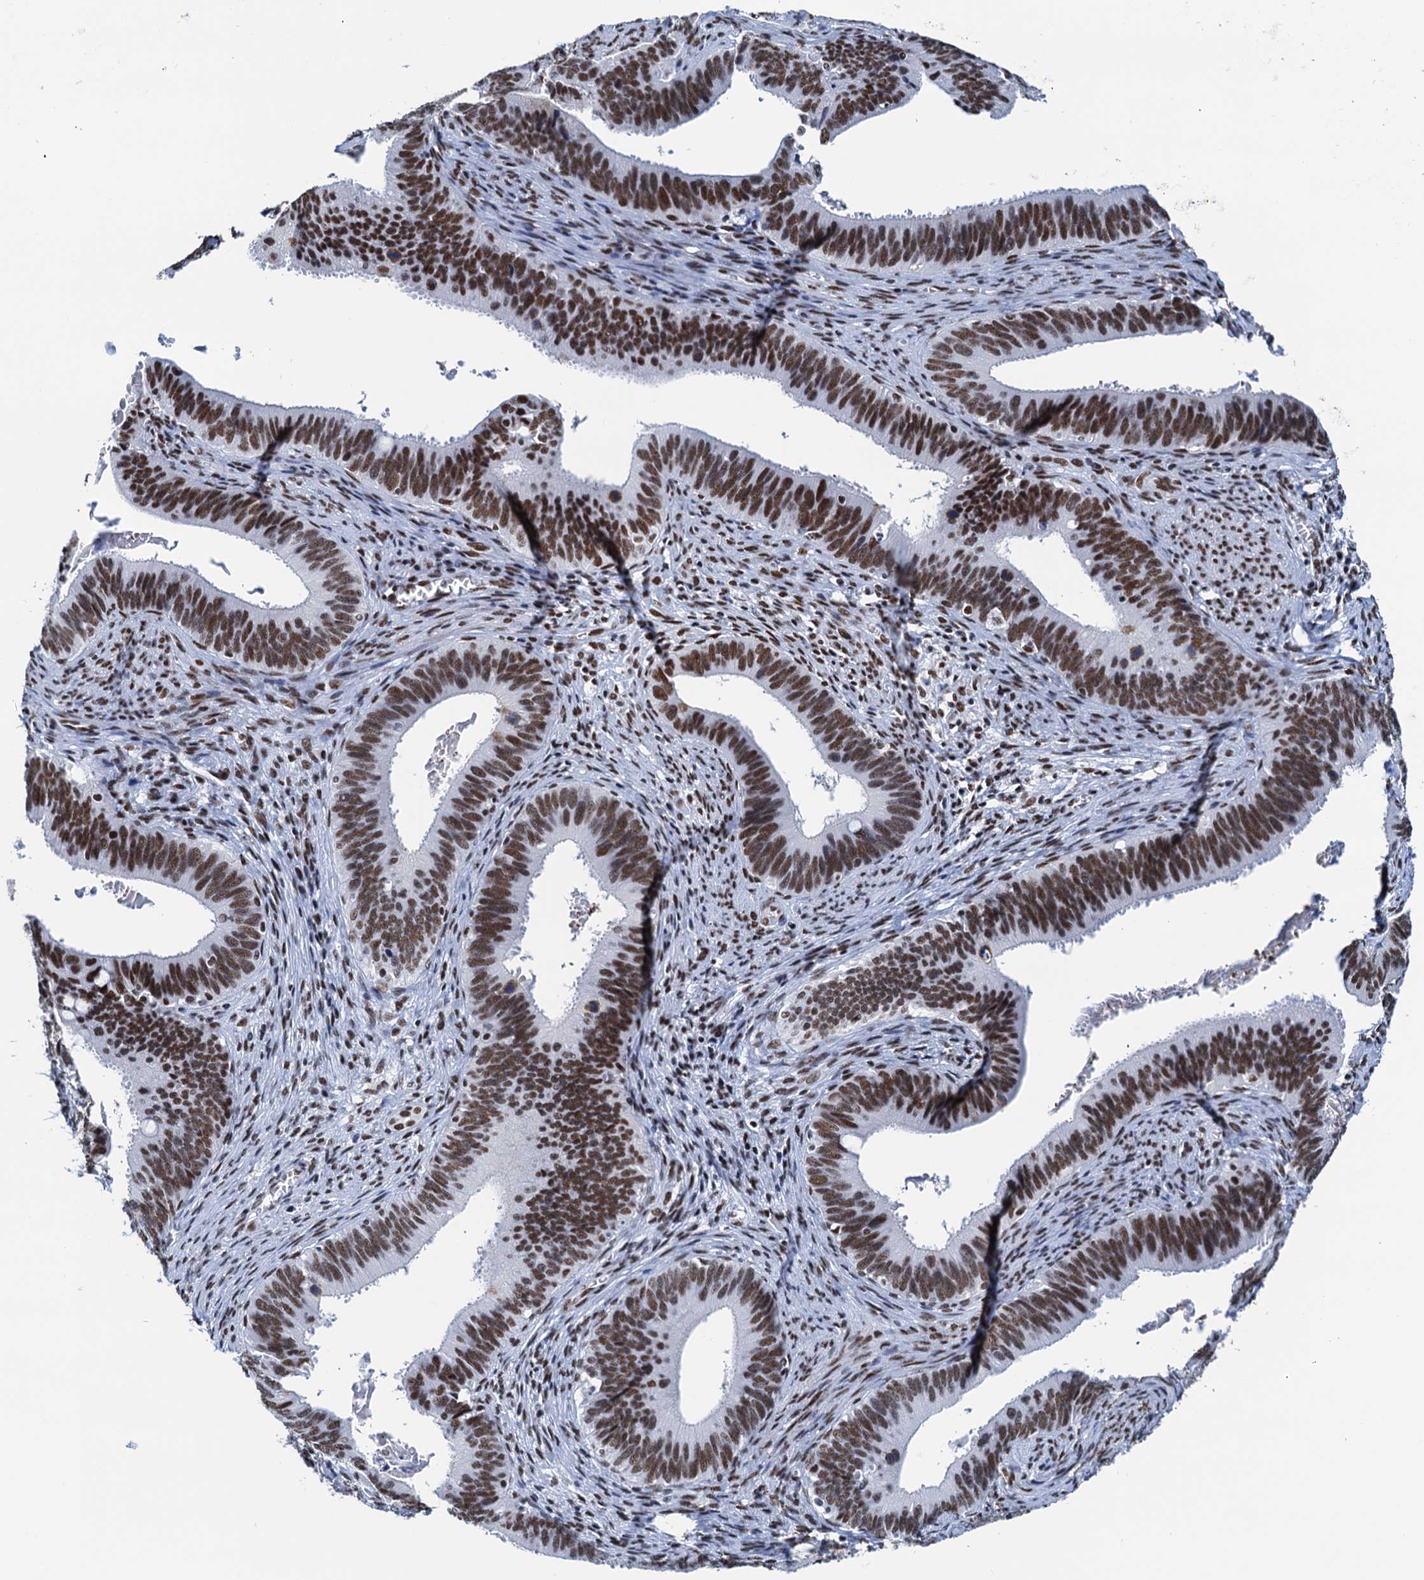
{"staining": {"intensity": "strong", "quantity": ">75%", "location": "nuclear"}, "tissue": "cervical cancer", "cell_type": "Tumor cells", "image_type": "cancer", "snomed": [{"axis": "morphology", "description": "Adenocarcinoma, NOS"}, {"axis": "topography", "description": "Cervix"}], "caption": "This image shows IHC staining of cervical cancer (adenocarcinoma), with high strong nuclear staining in approximately >75% of tumor cells.", "gene": "SLTM", "patient": {"sex": "female", "age": 42}}